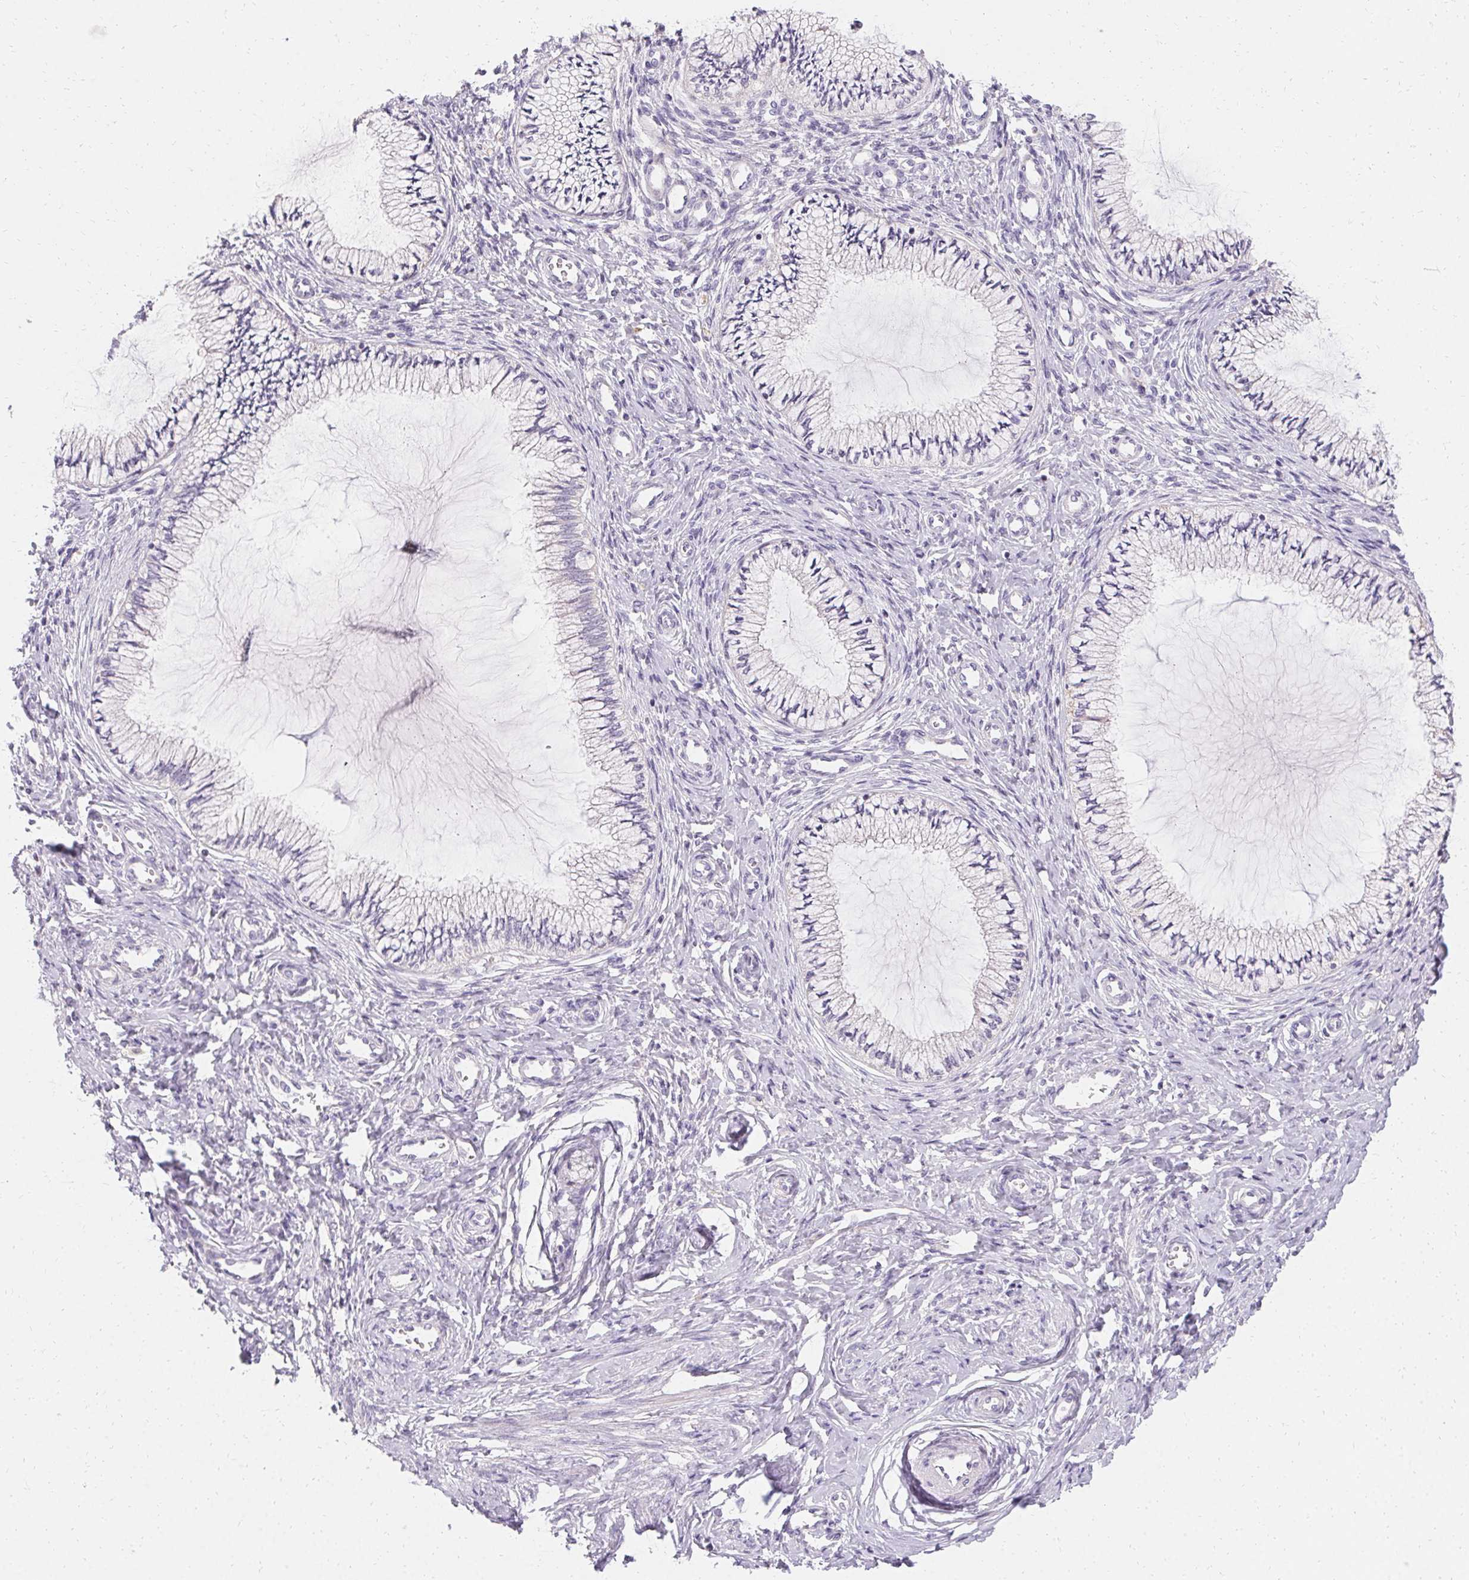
{"staining": {"intensity": "negative", "quantity": "none", "location": "none"}, "tissue": "cervix", "cell_type": "Glandular cells", "image_type": "normal", "snomed": [{"axis": "morphology", "description": "Normal tissue, NOS"}, {"axis": "topography", "description": "Cervix"}], "caption": "High power microscopy micrograph of an immunohistochemistry photomicrograph of normal cervix, revealing no significant staining in glandular cells.", "gene": "TRIP13", "patient": {"sex": "female", "age": 24}}